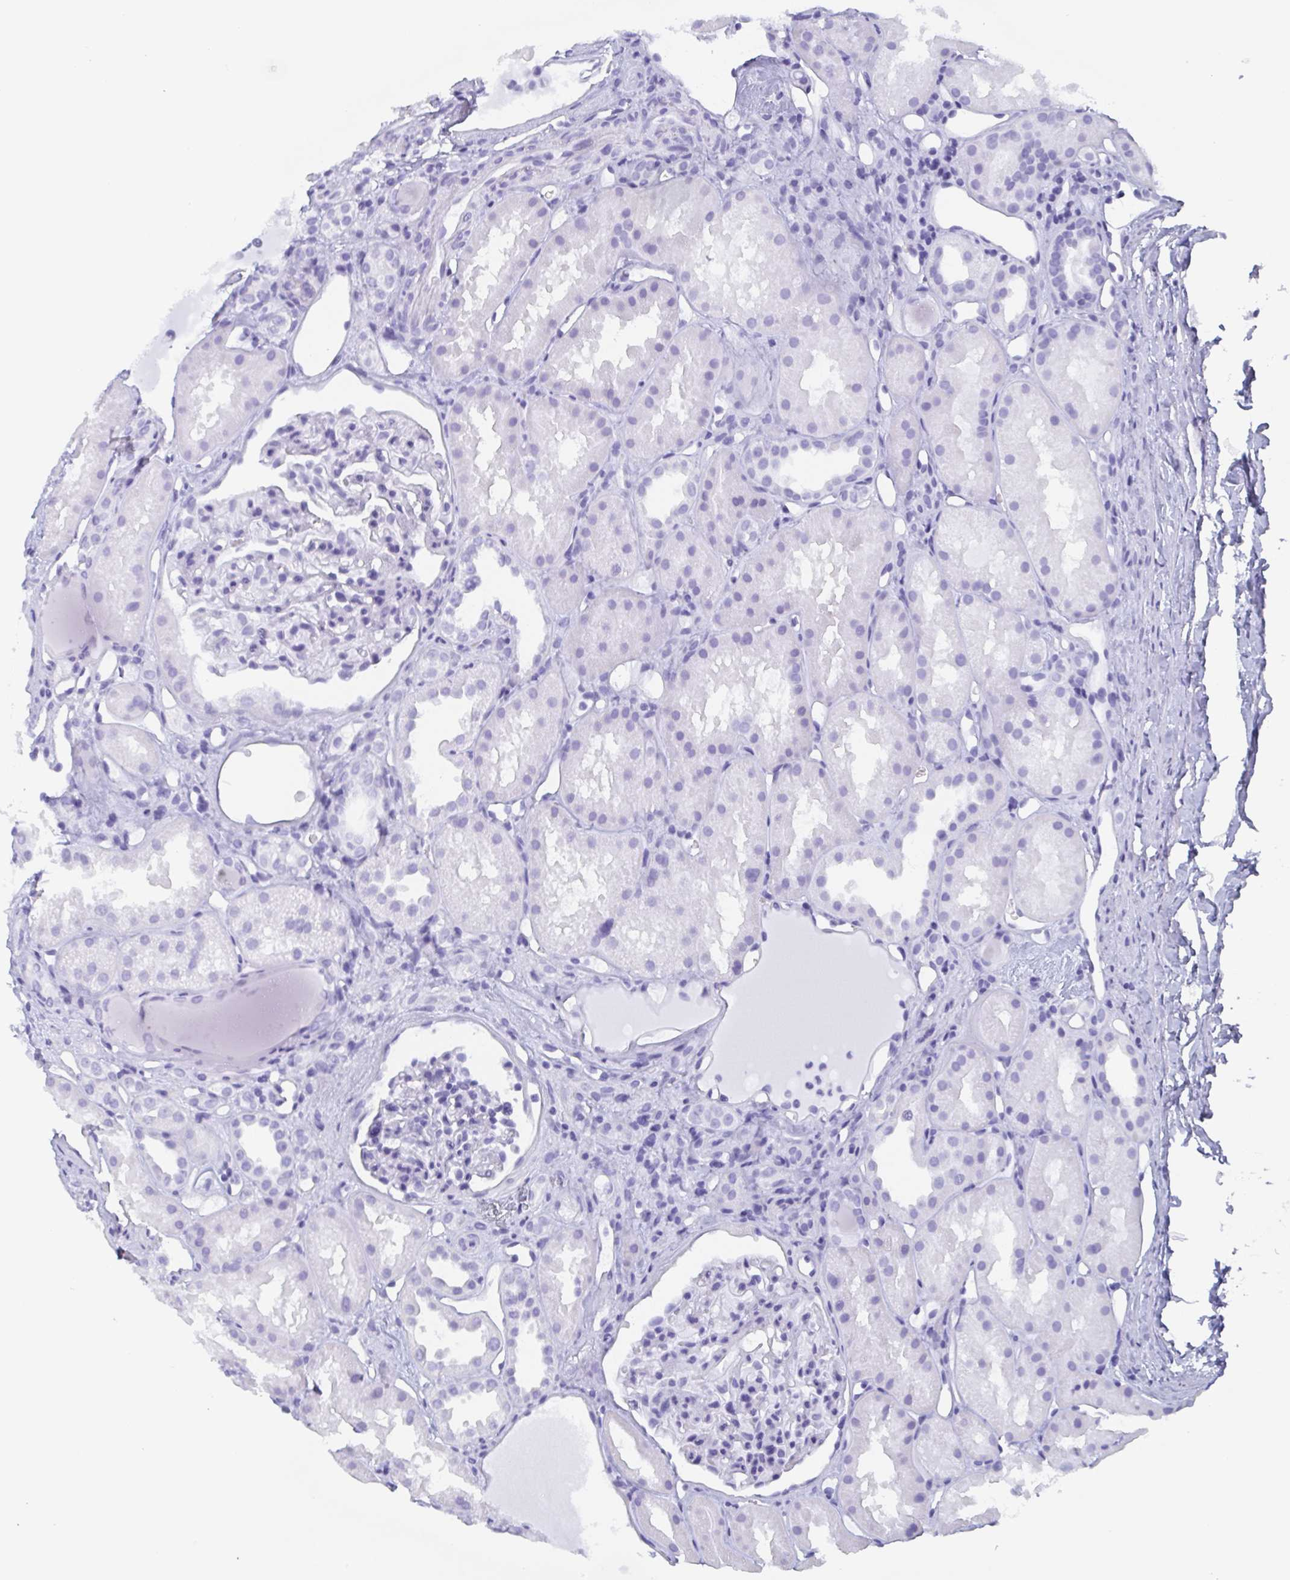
{"staining": {"intensity": "negative", "quantity": "none", "location": "none"}, "tissue": "kidney", "cell_type": "Cells in glomeruli", "image_type": "normal", "snomed": [{"axis": "morphology", "description": "Normal tissue, NOS"}, {"axis": "topography", "description": "Kidney"}], "caption": "Benign kidney was stained to show a protein in brown. There is no significant staining in cells in glomeruli. The staining was performed using DAB (3,3'-diaminobenzidine) to visualize the protein expression in brown, while the nuclei were stained in blue with hematoxylin (Magnification: 20x).", "gene": "AGFG2", "patient": {"sex": "male", "age": 61}}